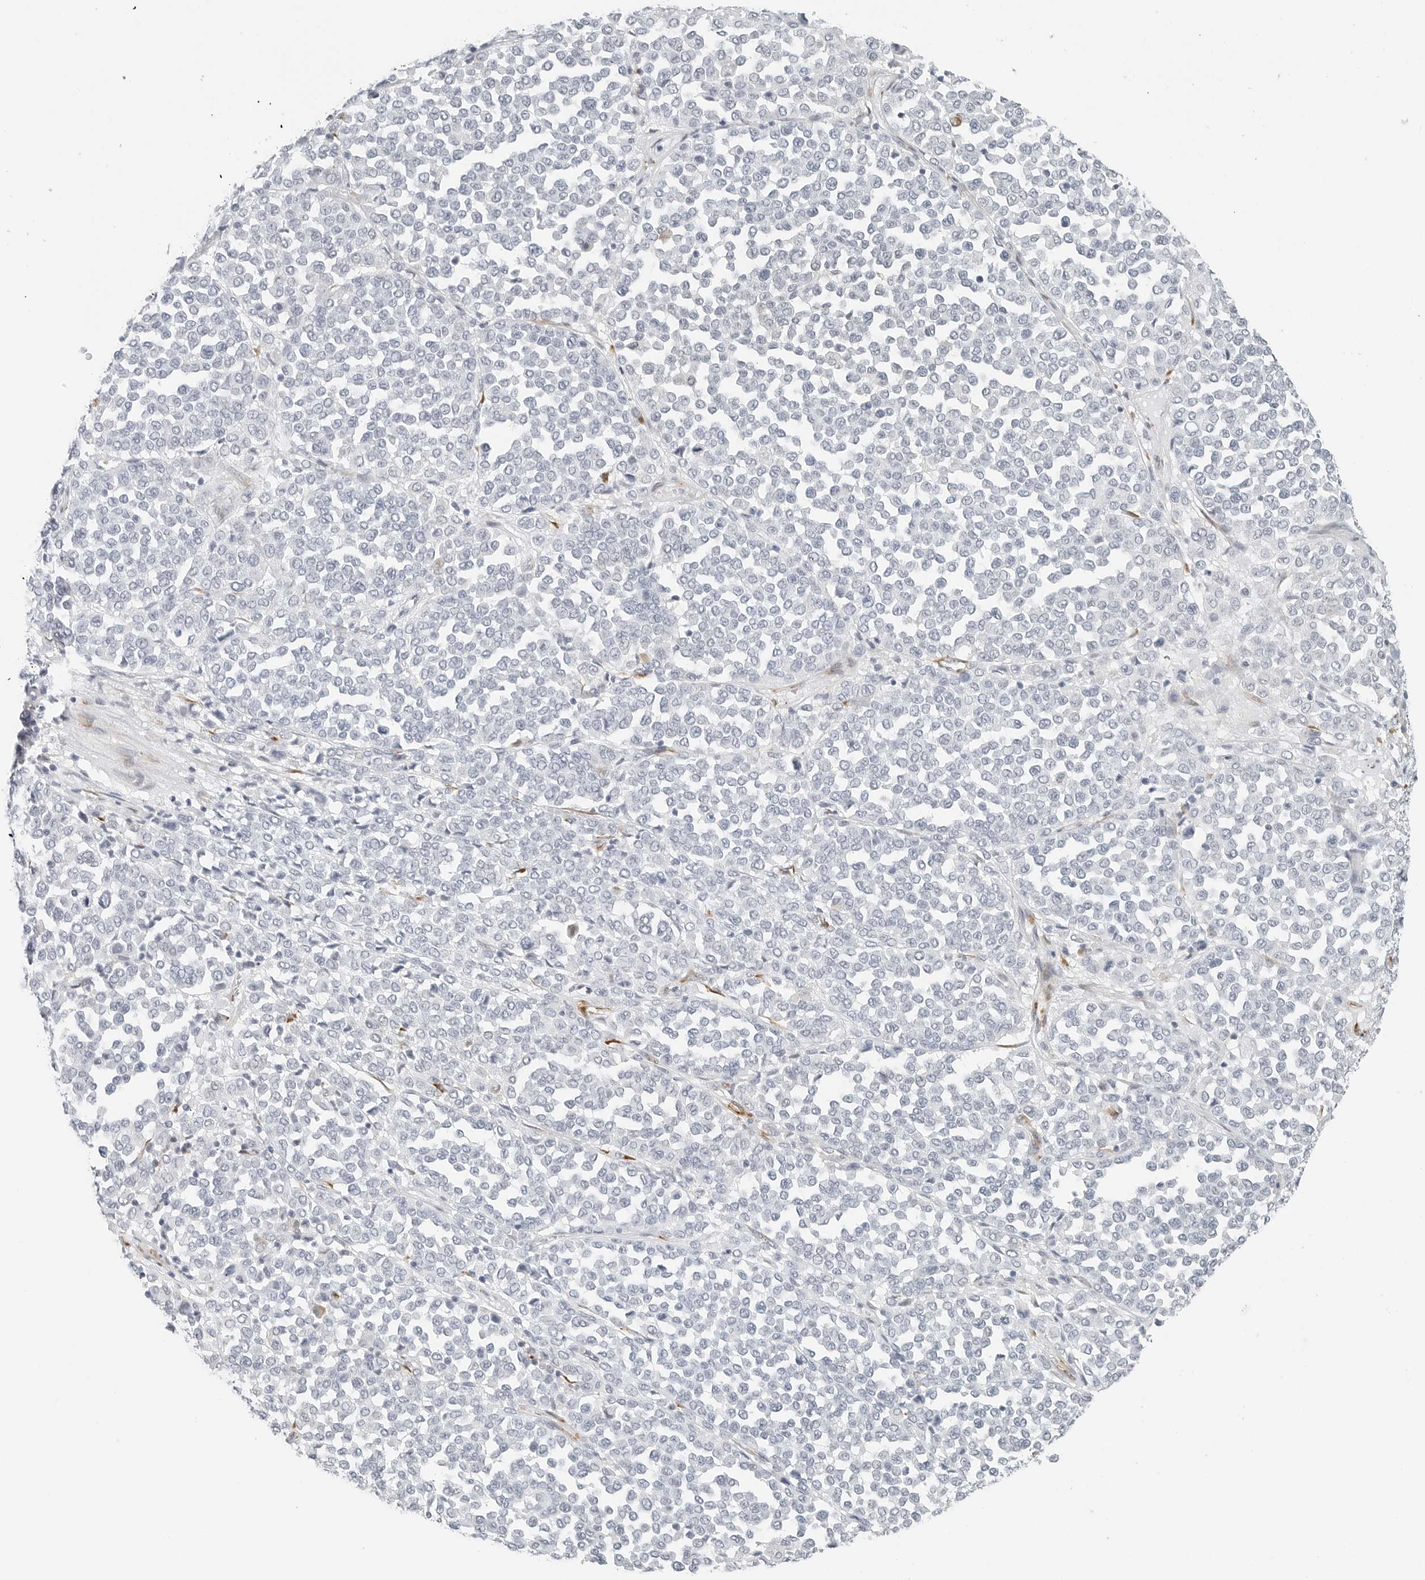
{"staining": {"intensity": "negative", "quantity": "none", "location": "none"}, "tissue": "melanoma", "cell_type": "Tumor cells", "image_type": "cancer", "snomed": [{"axis": "morphology", "description": "Malignant melanoma, Metastatic site"}, {"axis": "topography", "description": "Pancreas"}], "caption": "This is a histopathology image of immunohistochemistry (IHC) staining of melanoma, which shows no expression in tumor cells.", "gene": "P4HA2", "patient": {"sex": "female", "age": 30}}